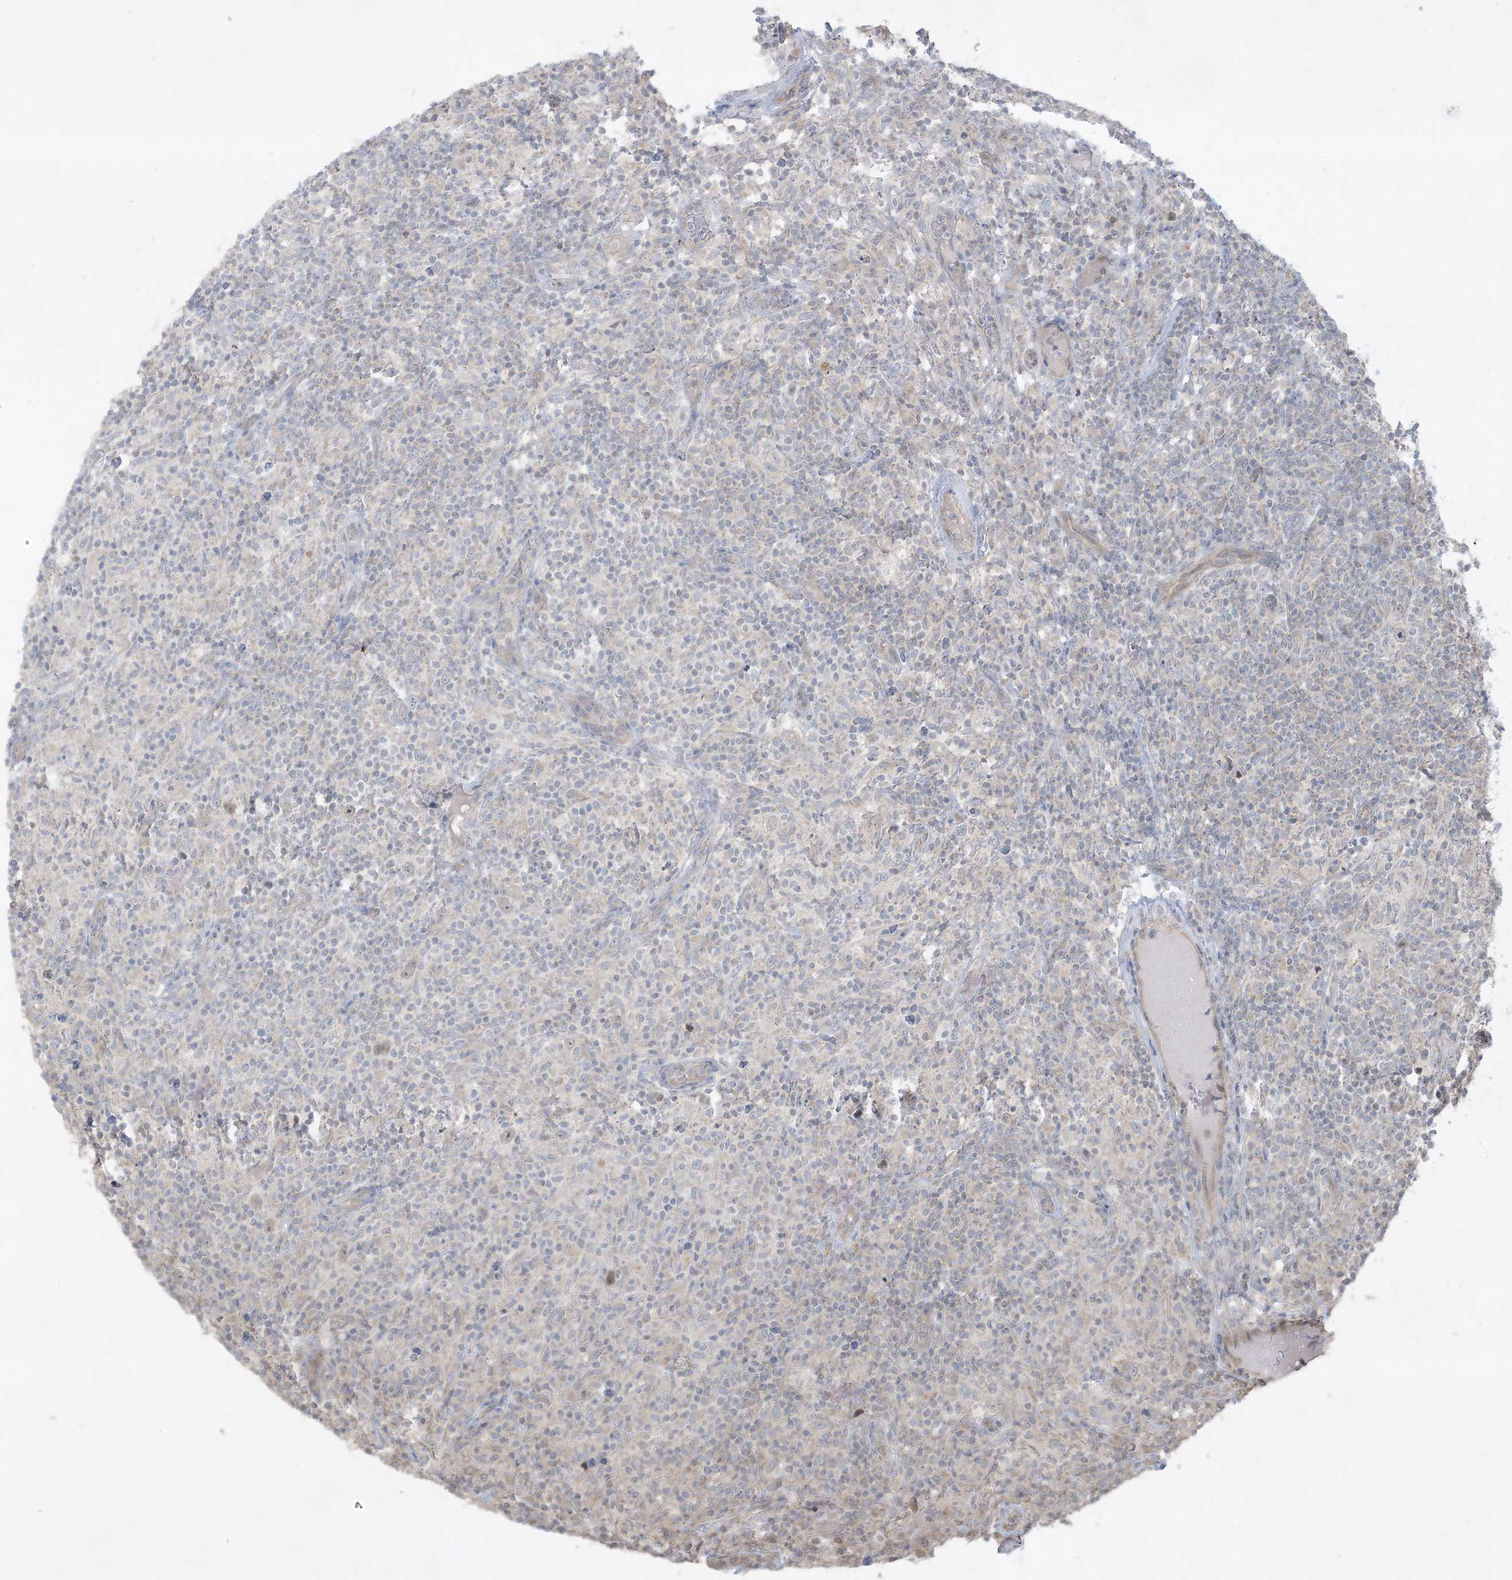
{"staining": {"intensity": "negative", "quantity": "none", "location": "none"}, "tissue": "lymphoma", "cell_type": "Tumor cells", "image_type": "cancer", "snomed": [{"axis": "morphology", "description": "Hodgkin's disease, NOS"}, {"axis": "topography", "description": "Lymph node"}], "caption": "This is an immunohistochemistry (IHC) photomicrograph of human lymphoma. There is no expression in tumor cells.", "gene": "BCORL1", "patient": {"sex": "male", "age": 70}}